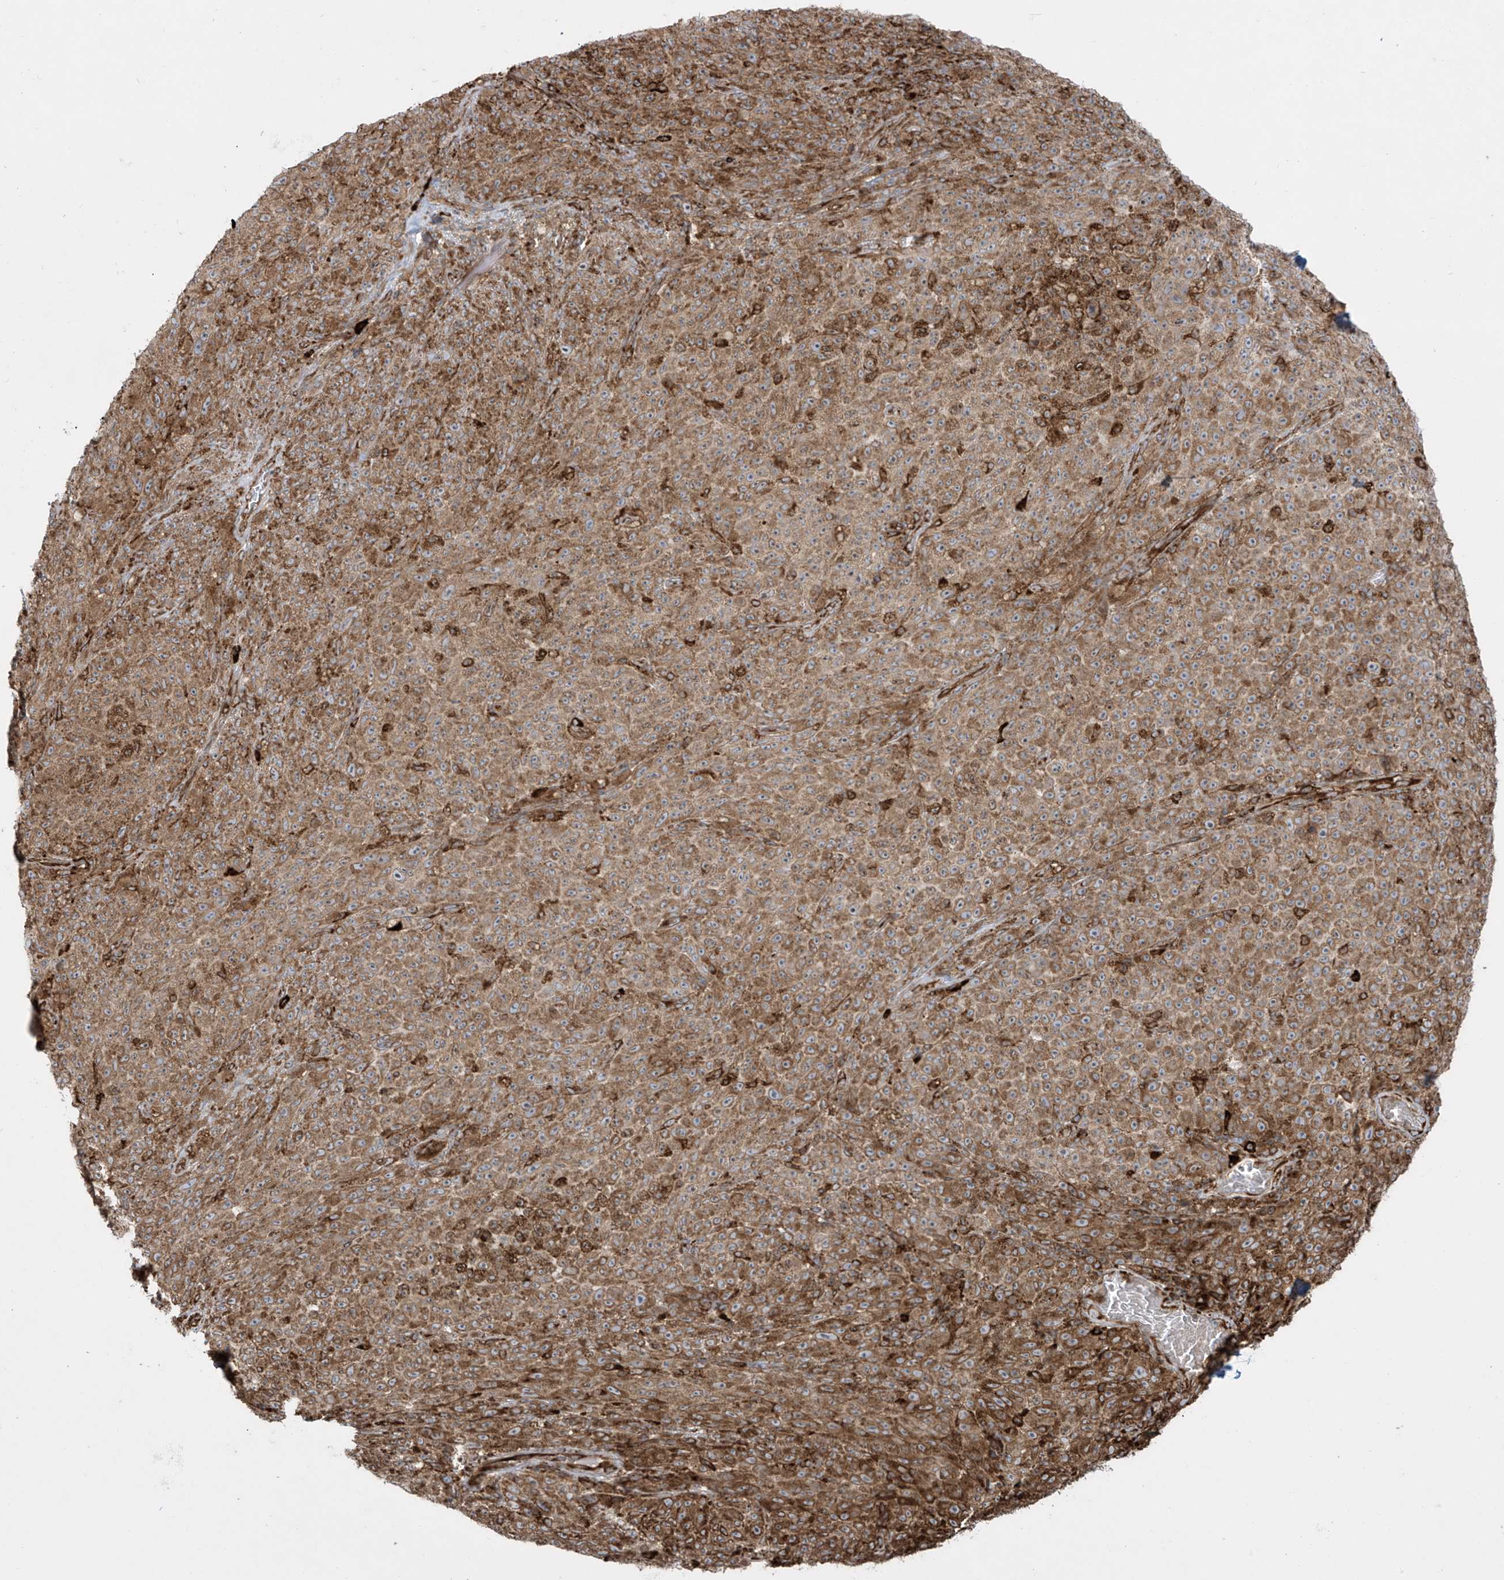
{"staining": {"intensity": "moderate", "quantity": ">75%", "location": "cytoplasmic/membranous"}, "tissue": "melanoma", "cell_type": "Tumor cells", "image_type": "cancer", "snomed": [{"axis": "morphology", "description": "Malignant melanoma, NOS"}, {"axis": "topography", "description": "Skin"}], "caption": "Immunohistochemistry of human melanoma displays medium levels of moderate cytoplasmic/membranous staining in about >75% of tumor cells.", "gene": "MX1", "patient": {"sex": "female", "age": 82}}